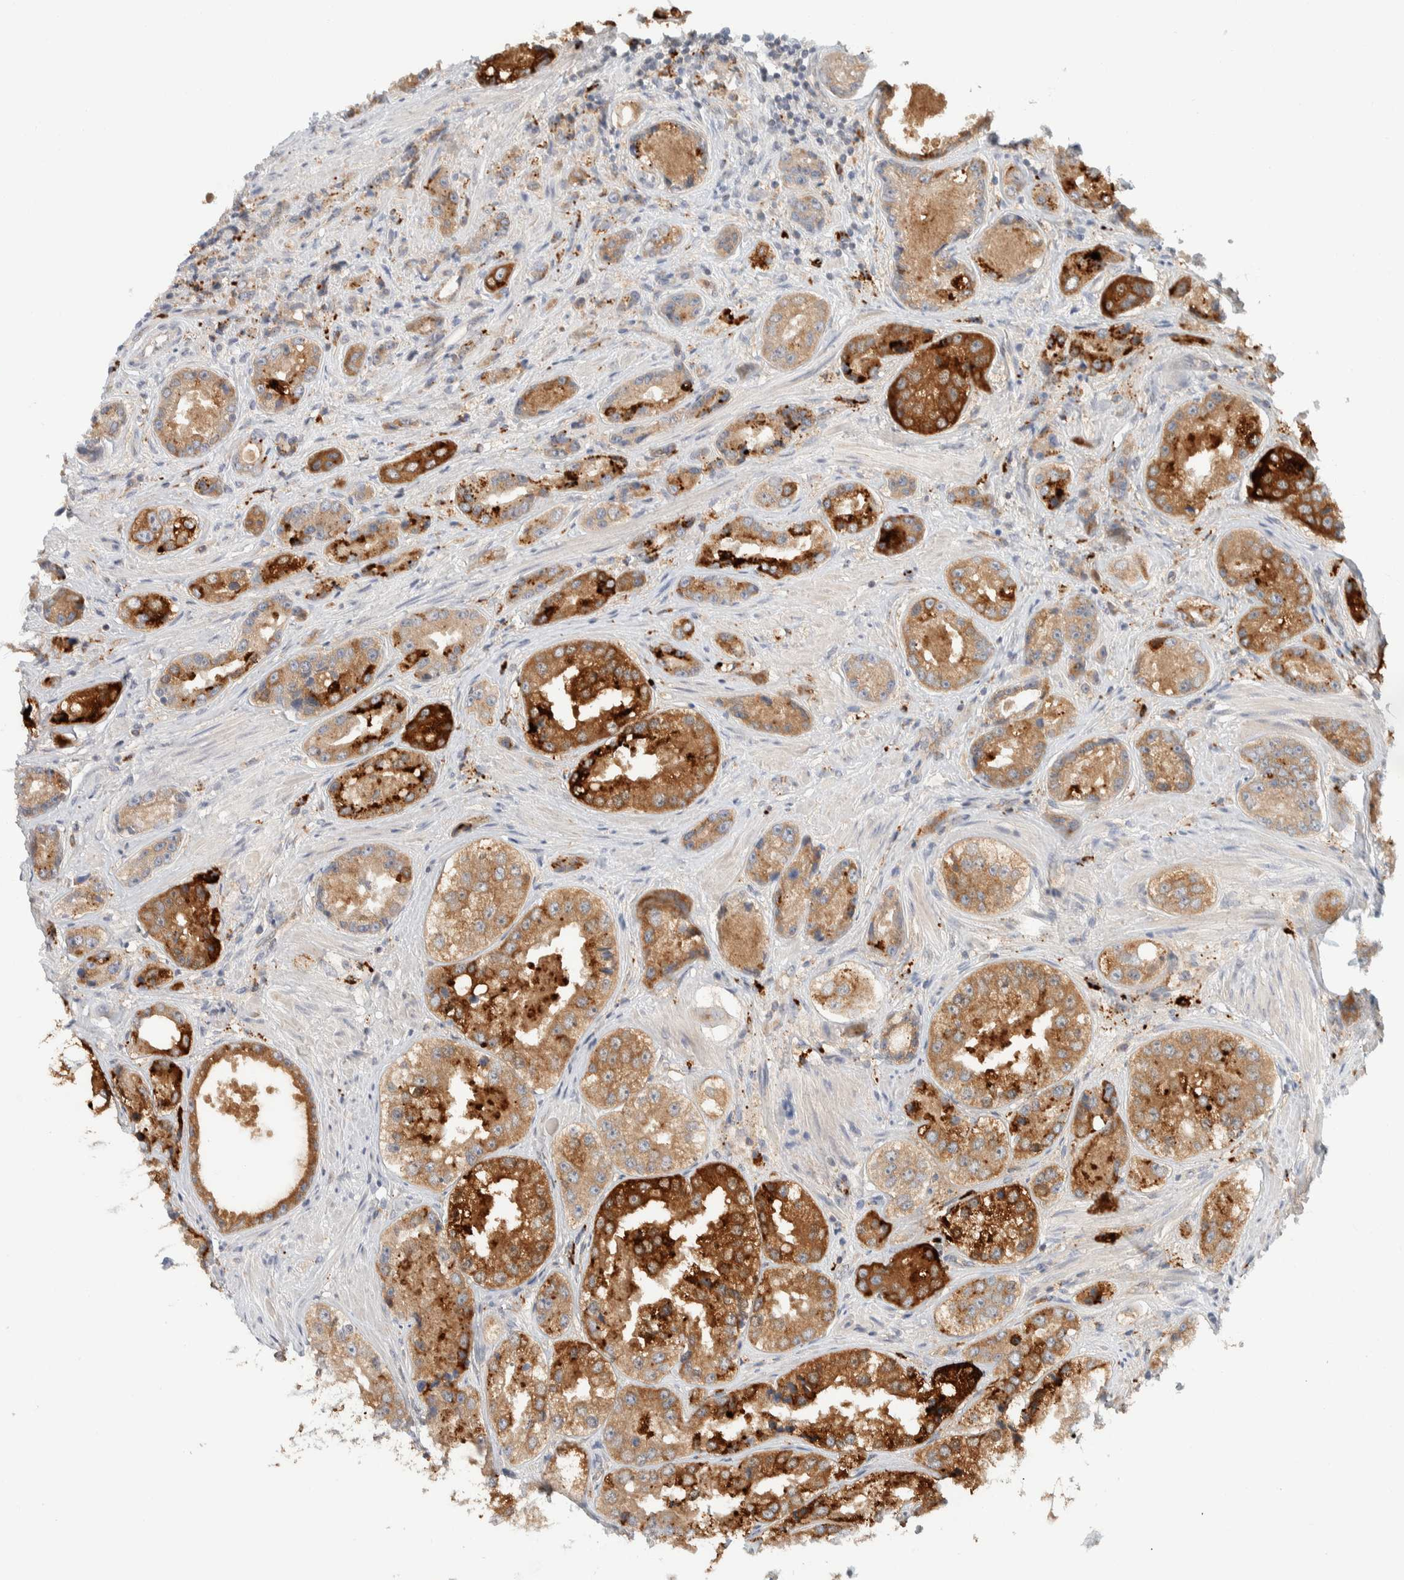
{"staining": {"intensity": "moderate", "quantity": ">75%", "location": "cytoplasmic/membranous"}, "tissue": "prostate cancer", "cell_type": "Tumor cells", "image_type": "cancer", "snomed": [{"axis": "morphology", "description": "Adenocarcinoma, High grade"}, {"axis": "topography", "description": "Prostate"}], "caption": "The image reveals immunohistochemical staining of adenocarcinoma (high-grade) (prostate). There is moderate cytoplasmic/membranous staining is present in approximately >75% of tumor cells.", "gene": "GCLM", "patient": {"sex": "male", "age": 61}}